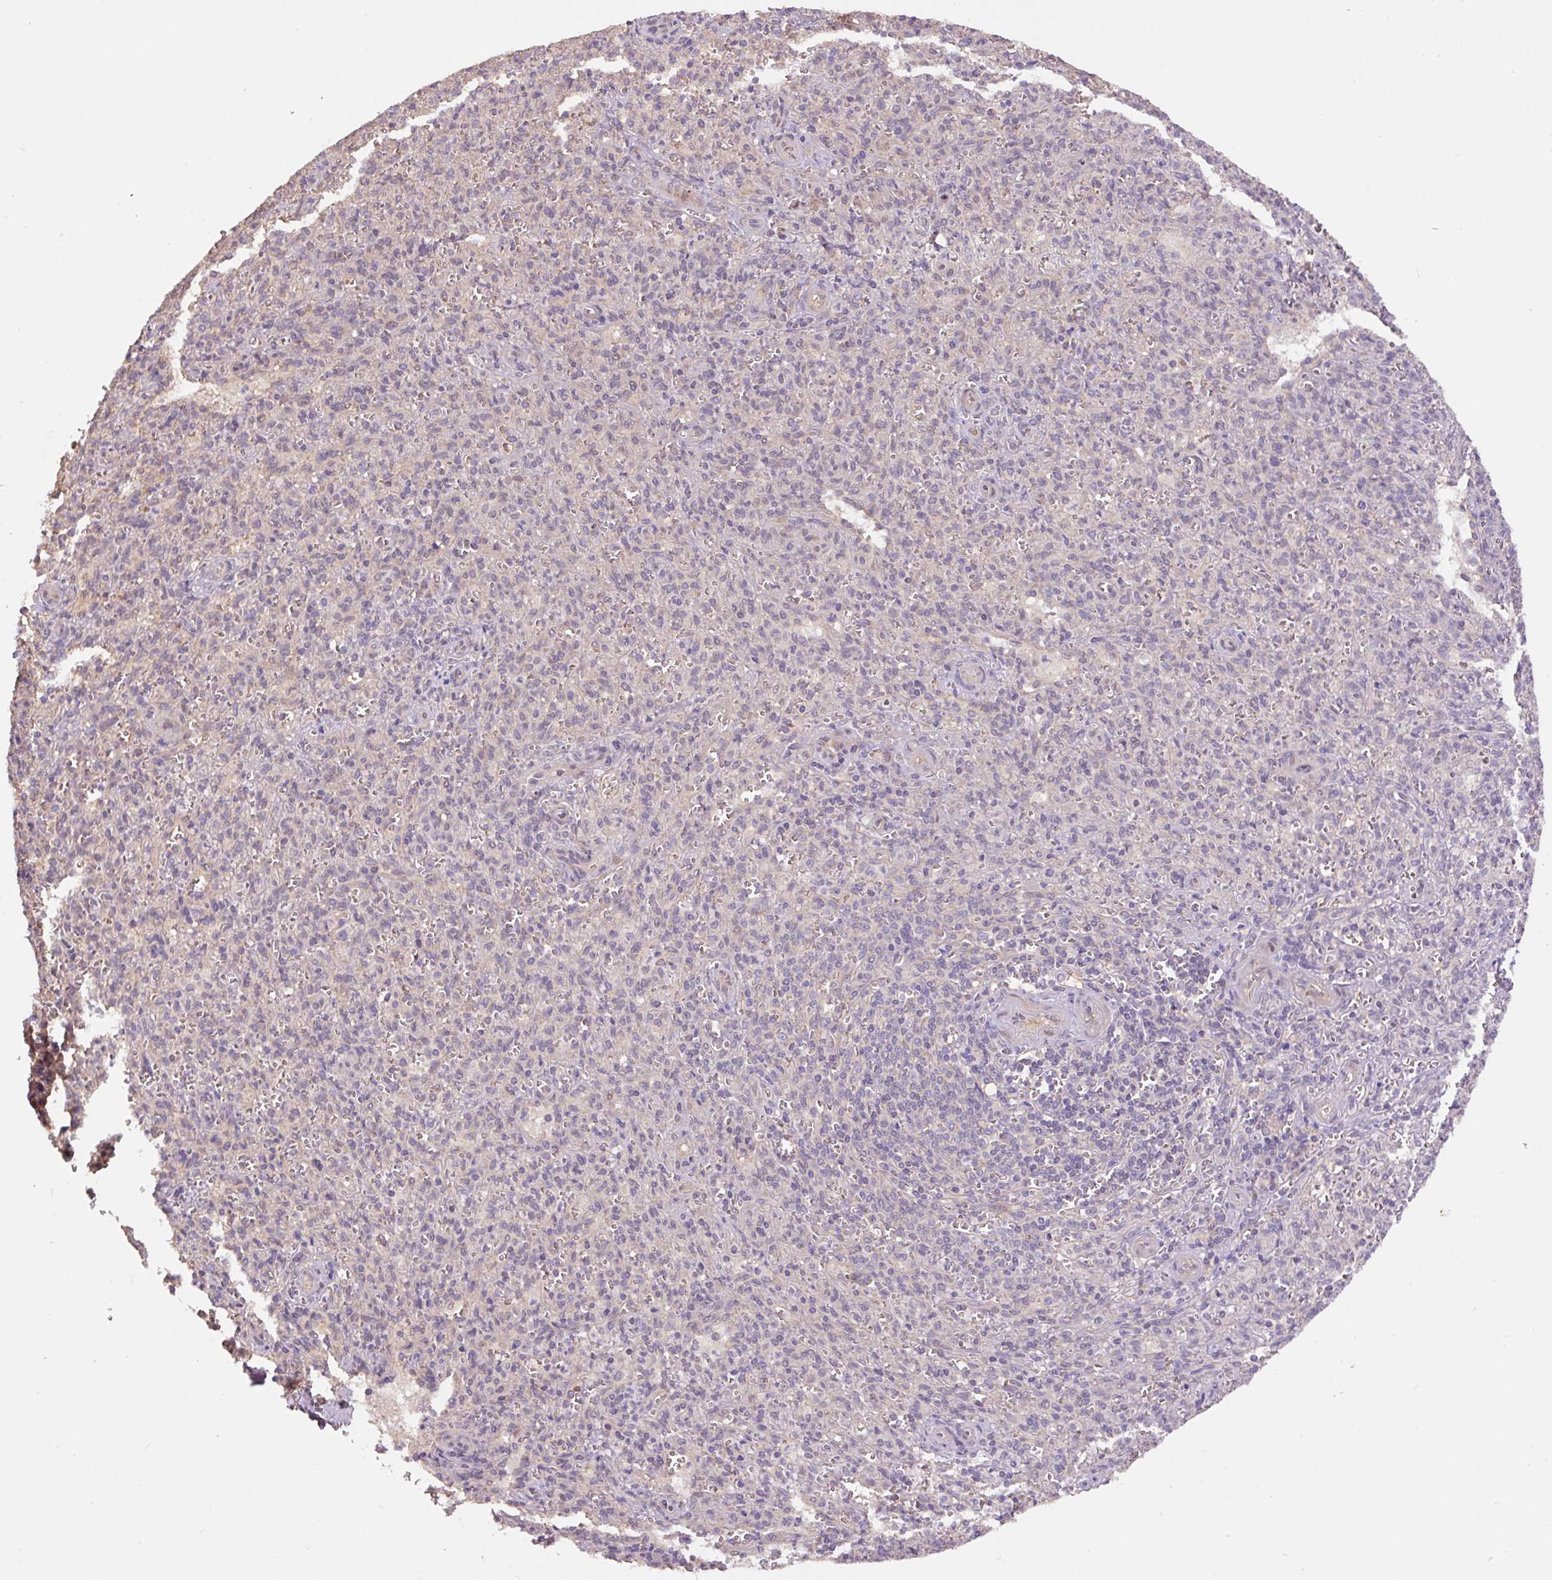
{"staining": {"intensity": "negative", "quantity": "none", "location": "none"}, "tissue": "spleen", "cell_type": "Cells in red pulp", "image_type": "normal", "snomed": [{"axis": "morphology", "description": "Normal tissue, NOS"}, {"axis": "topography", "description": "Spleen"}], "caption": "High power microscopy photomicrograph of an immunohistochemistry (IHC) histopathology image of benign spleen, revealing no significant positivity in cells in red pulp. Brightfield microscopy of IHC stained with DAB (brown) and hematoxylin (blue), captured at high magnification.", "gene": "COX8A", "patient": {"sex": "female", "age": 26}}